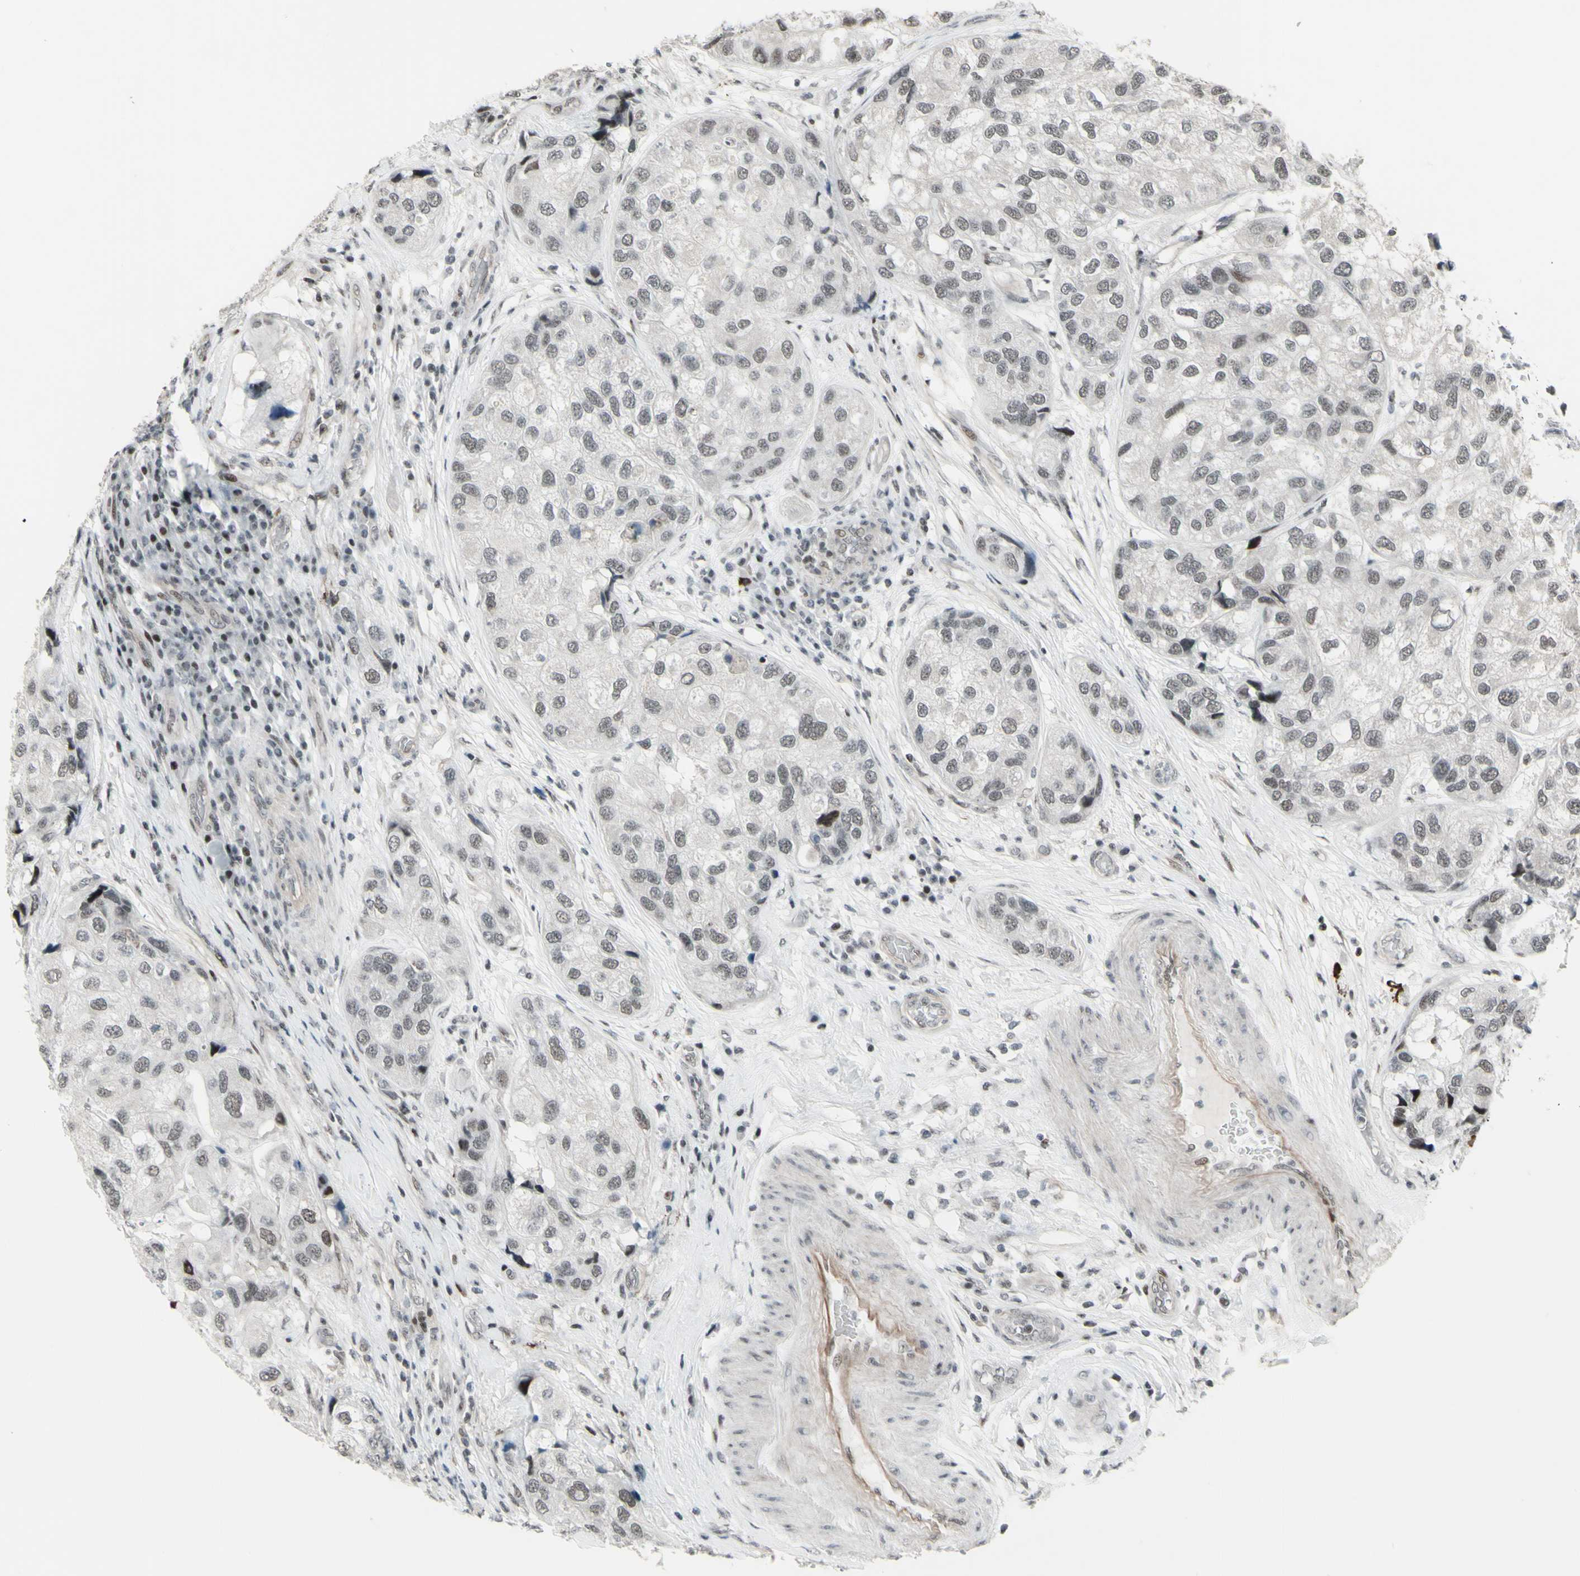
{"staining": {"intensity": "moderate", "quantity": "<25%", "location": "nuclear"}, "tissue": "urothelial cancer", "cell_type": "Tumor cells", "image_type": "cancer", "snomed": [{"axis": "morphology", "description": "Urothelial carcinoma, High grade"}, {"axis": "topography", "description": "Urinary bladder"}], "caption": "The immunohistochemical stain labels moderate nuclear expression in tumor cells of urothelial carcinoma (high-grade) tissue.", "gene": "SUPT6H", "patient": {"sex": "female", "age": 64}}